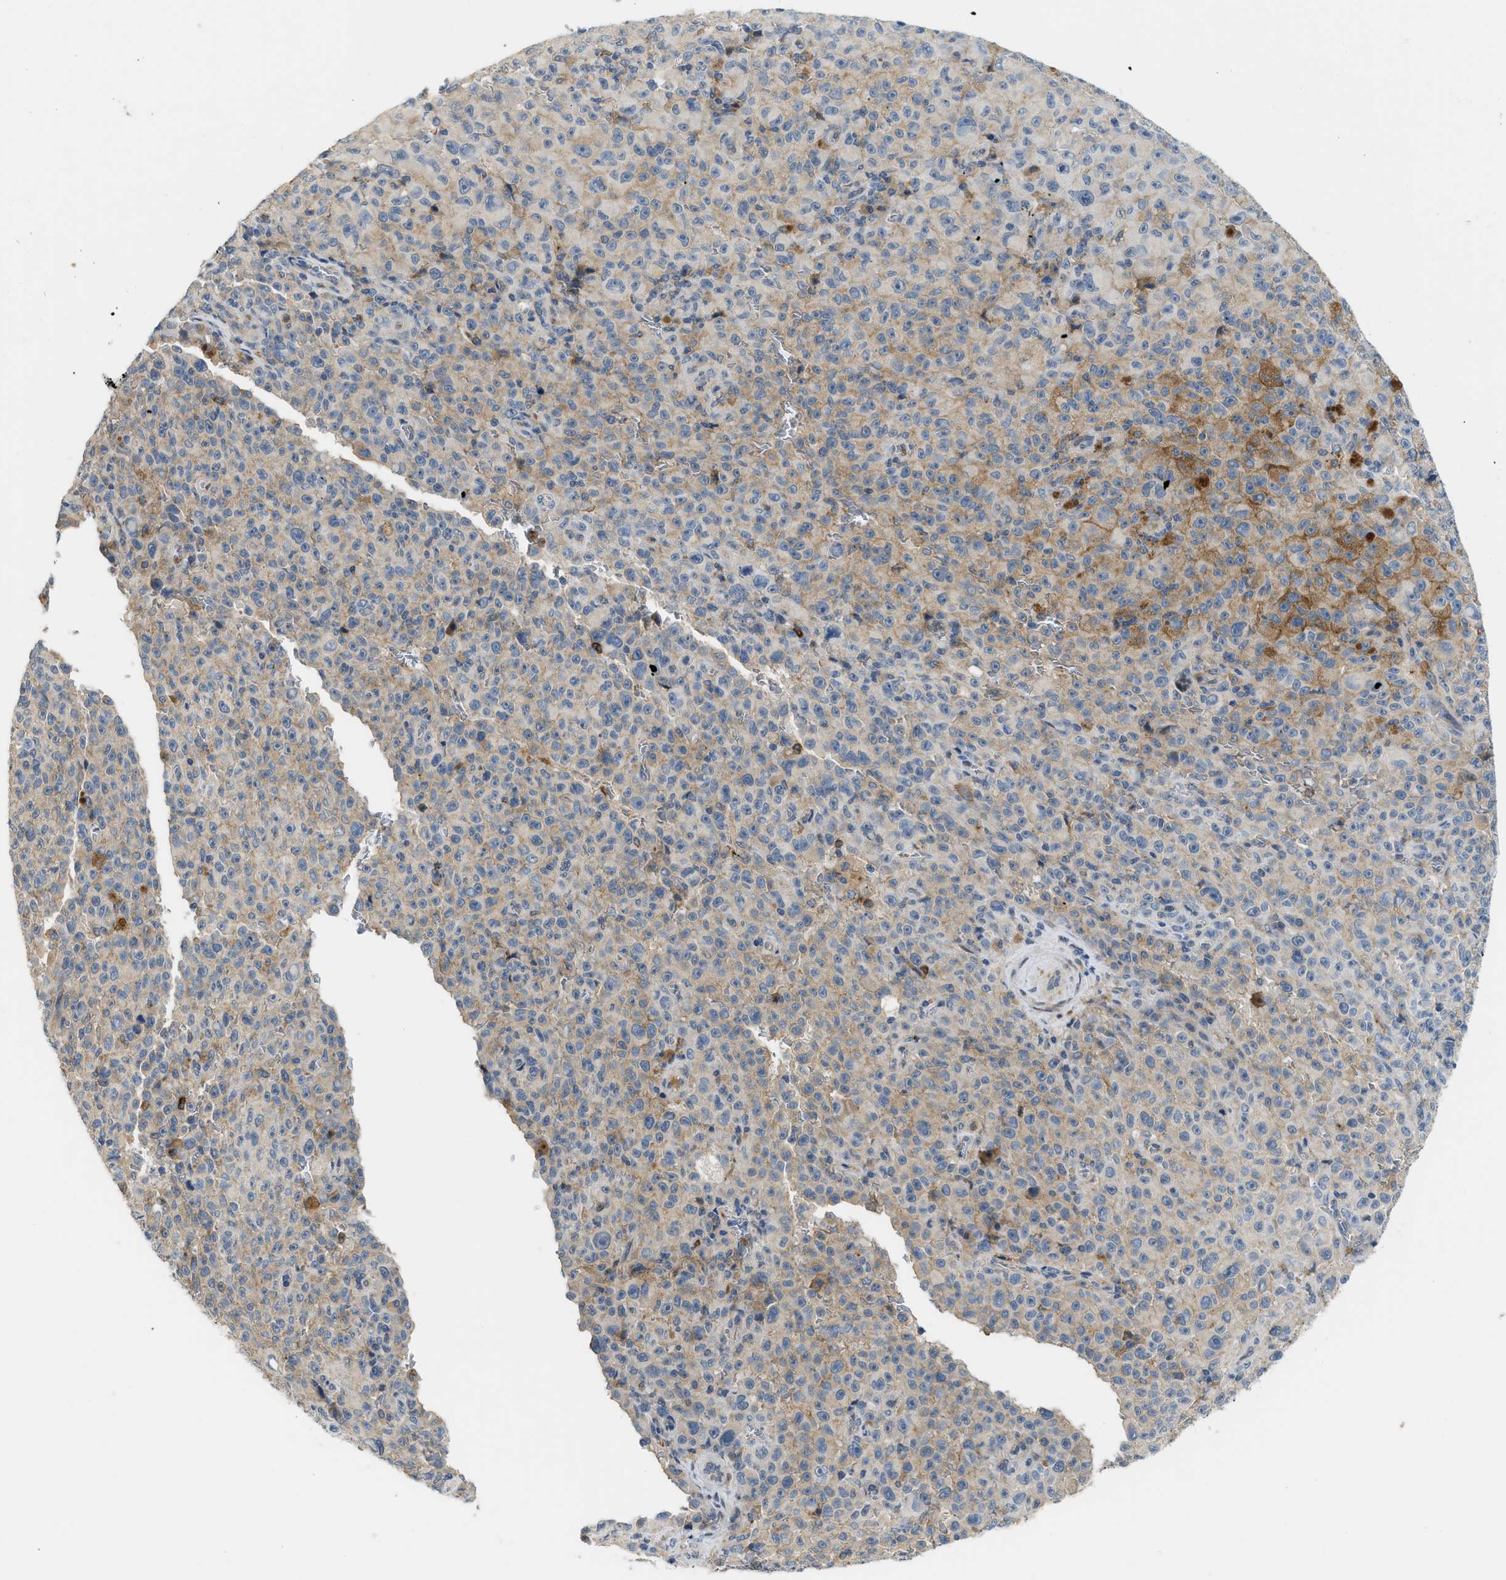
{"staining": {"intensity": "weak", "quantity": "25%-75%", "location": "cytoplasmic/membranous"}, "tissue": "melanoma", "cell_type": "Tumor cells", "image_type": "cancer", "snomed": [{"axis": "morphology", "description": "Malignant melanoma, NOS"}, {"axis": "topography", "description": "Skin"}], "caption": "High-power microscopy captured an IHC image of melanoma, revealing weak cytoplasmic/membranous positivity in approximately 25%-75% of tumor cells.", "gene": "RHBDF2", "patient": {"sex": "female", "age": 82}}